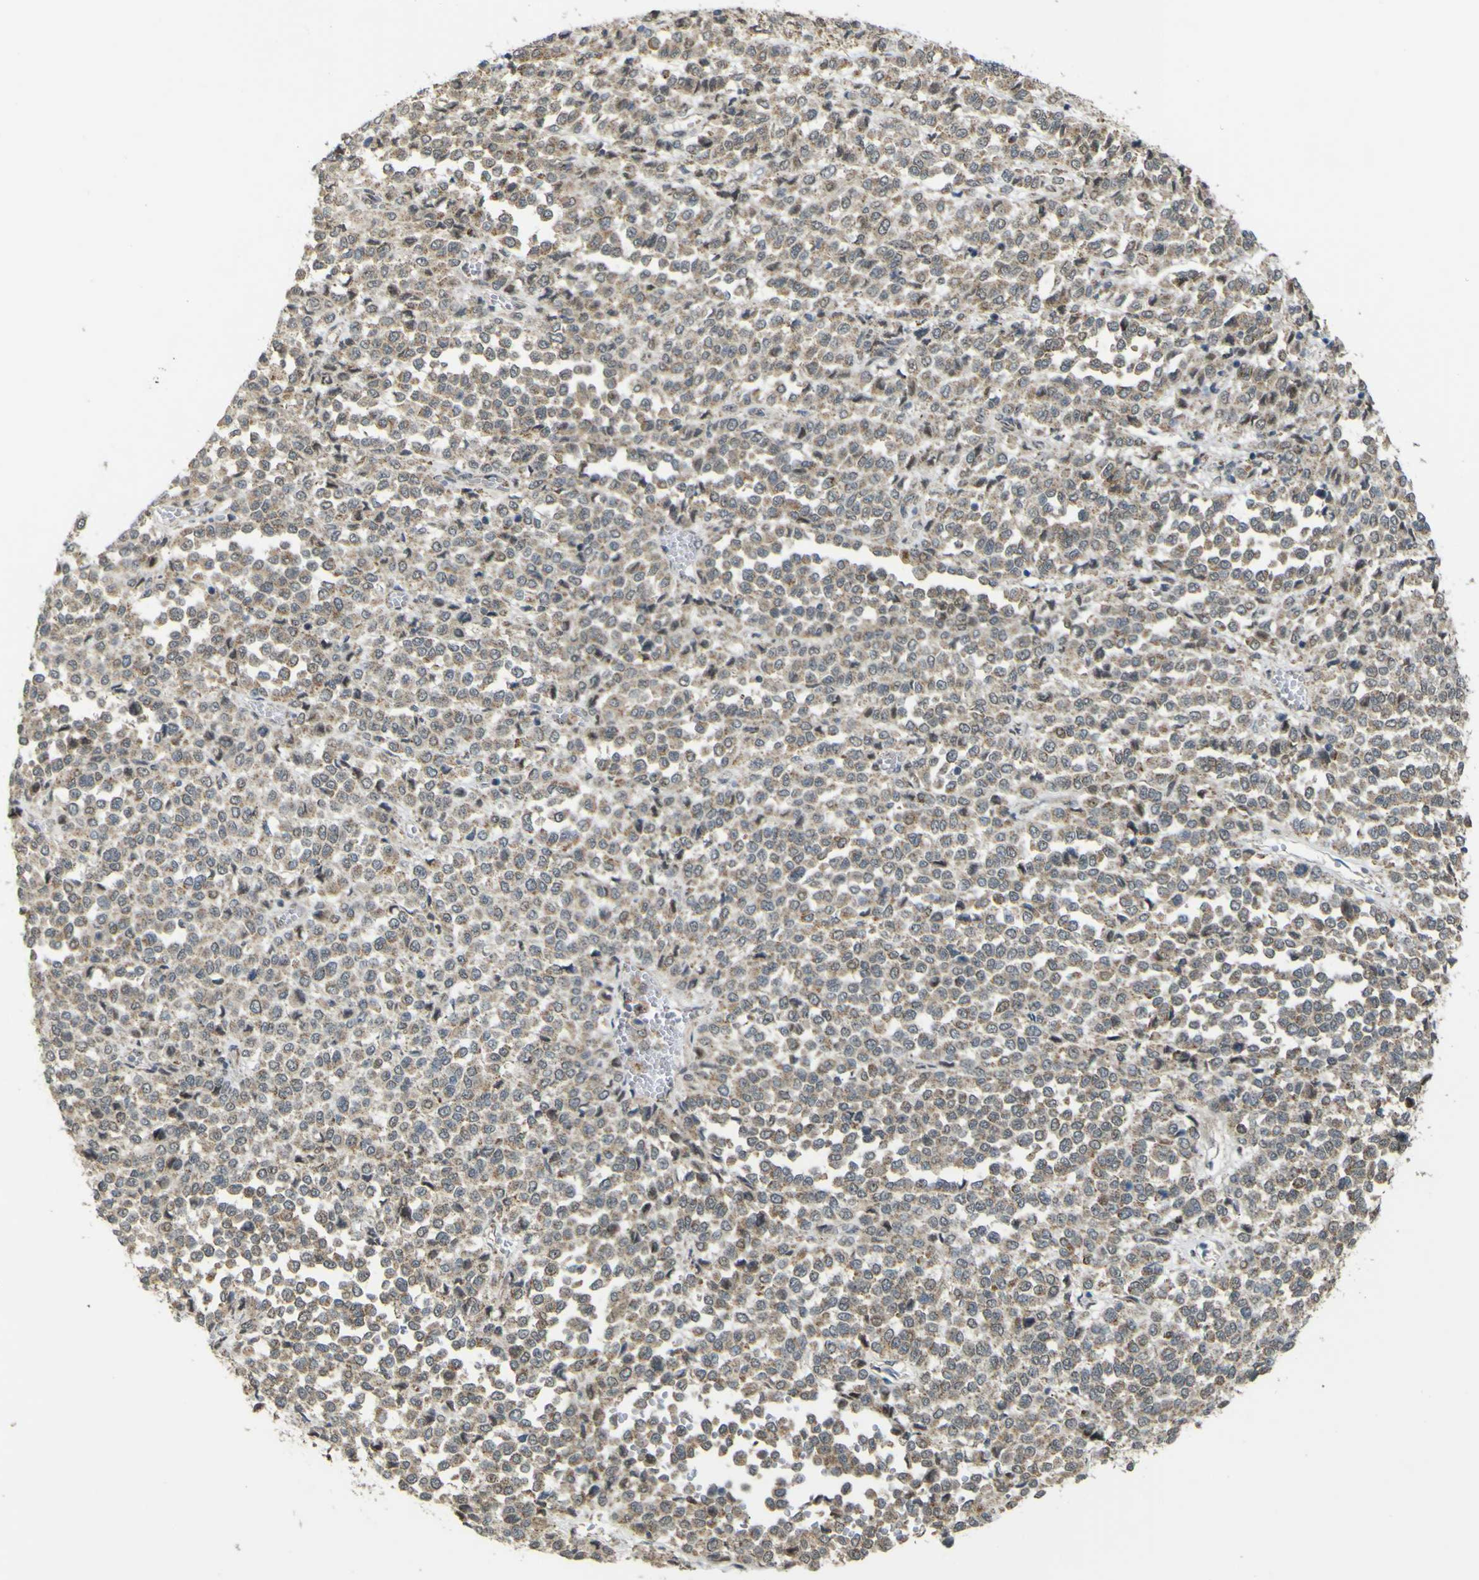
{"staining": {"intensity": "weak", "quantity": ">75%", "location": "cytoplasmic/membranous"}, "tissue": "melanoma", "cell_type": "Tumor cells", "image_type": "cancer", "snomed": [{"axis": "morphology", "description": "Malignant melanoma, Metastatic site"}, {"axis": "topography", "description": "Pancreas"}], "caption": "Immunohistochemistry micrograph of neoplastic tissue: human melanoma stained using immunohistochemistry demonstrates low levels of weak protein expression localized specifically in the cytoplasmic/membranous of tumor cells, appearing as a cytoplasmic/membranous brown color.", "gene": "ACBD5", "patient": {"sex": "female", "age": 30}}